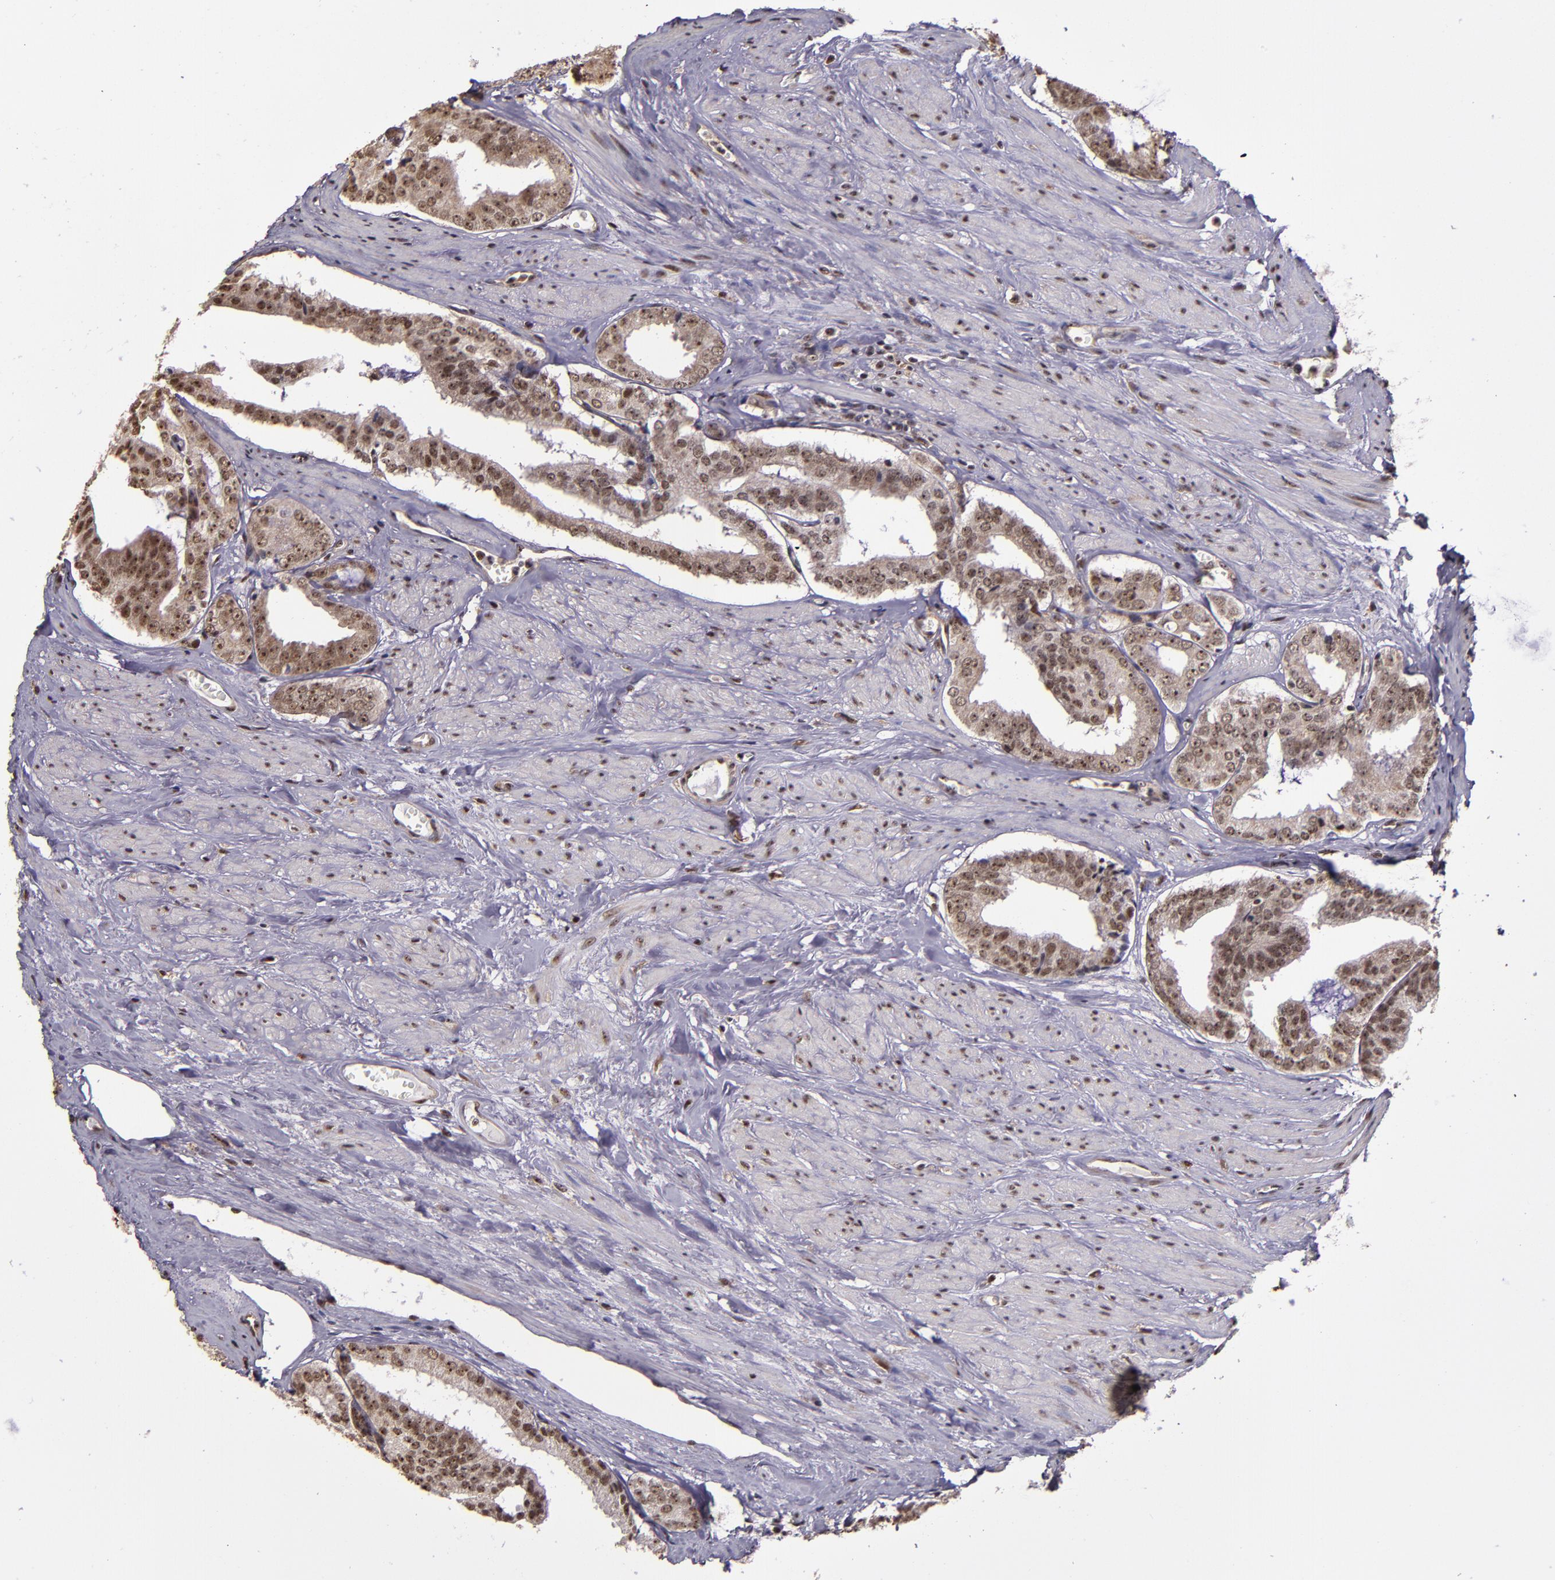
{"staining": {"intensity": "moderate", "quantity": ">75%", "location": "cytoplasmic/membranous,nuclear"}, "tissue": "prostate cancer", "cell_type": "Tumor cells", "image_type": "cancer", "snomed": [{"axis": "morphology", "description": "Adenocarcinoma, Medium grade"}, {"axis": "topography", "description": "Prostate"}], "caption": "Moderate cytoplasmic/membranous and nuclear positivity for a protein is present in about >75% of tumor cells of prostate cancer using immunohistochemistry.", "gene": "CECR2", "patient": {"sex": "male", "age": 79}}